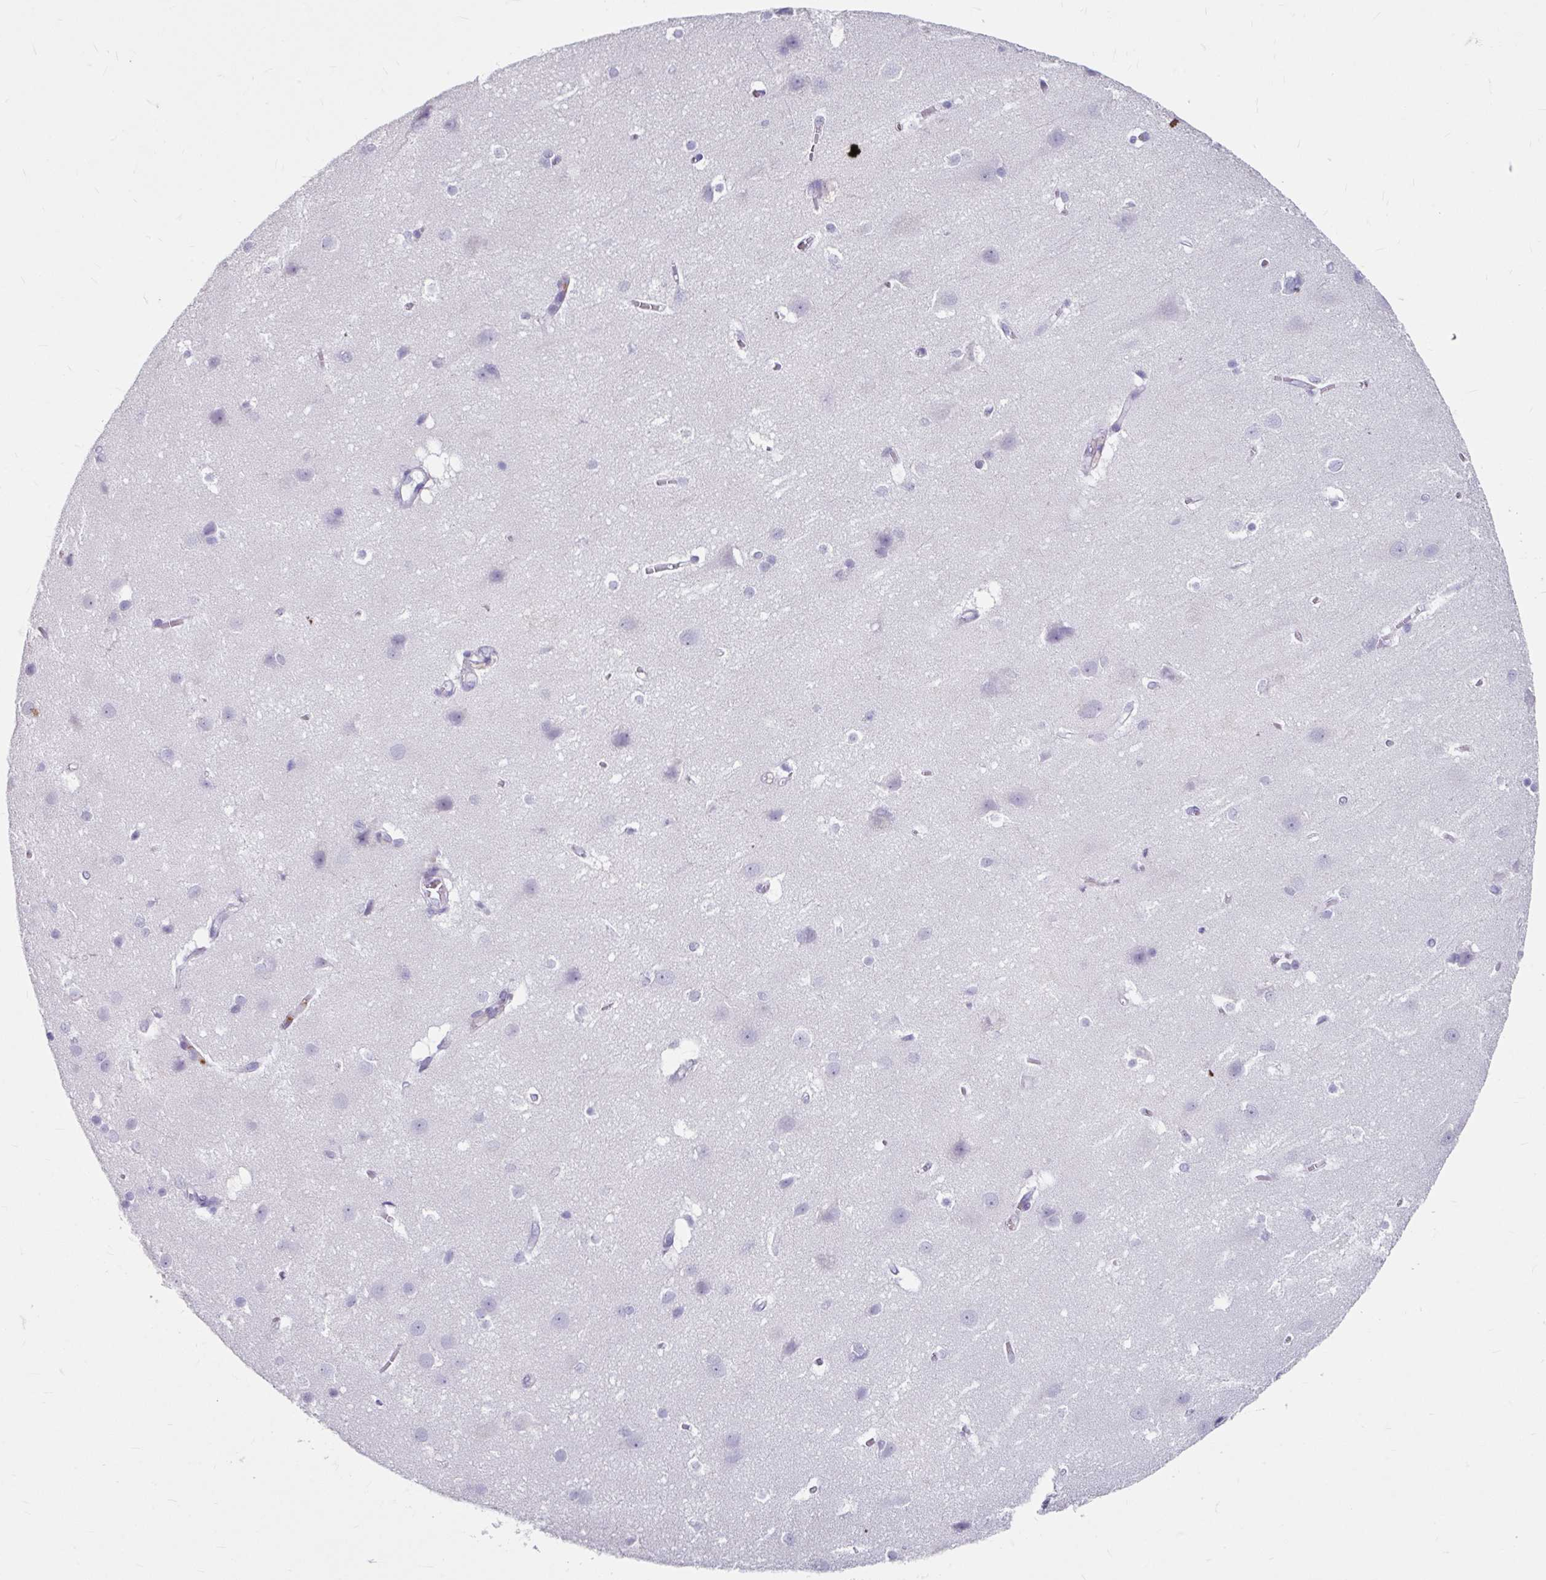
{"staining": {"intensity": "negative", "quantity": "none", "location": "none"}, "tissue": "cerebral cortex", "cell_type": "Endothelial cells", "image_type": "normal", "snomed": [{"axis": "morphology", "description": "Normal tissue, NOS"}, {"axis": "topography", "description": "Cerebral cortex"}], "caption": "IHC micrograph of unremarkable cerebral cortex: human cerebral cortex stained with DAB (3,3'-diaminobenzidine) demonstrates no significant protein positivity in endothelial cells. (DAB IHC with hematoxylin counter stain).", "gene": "ANKRD1", "patient": {"sex": "male", "age": 37}}